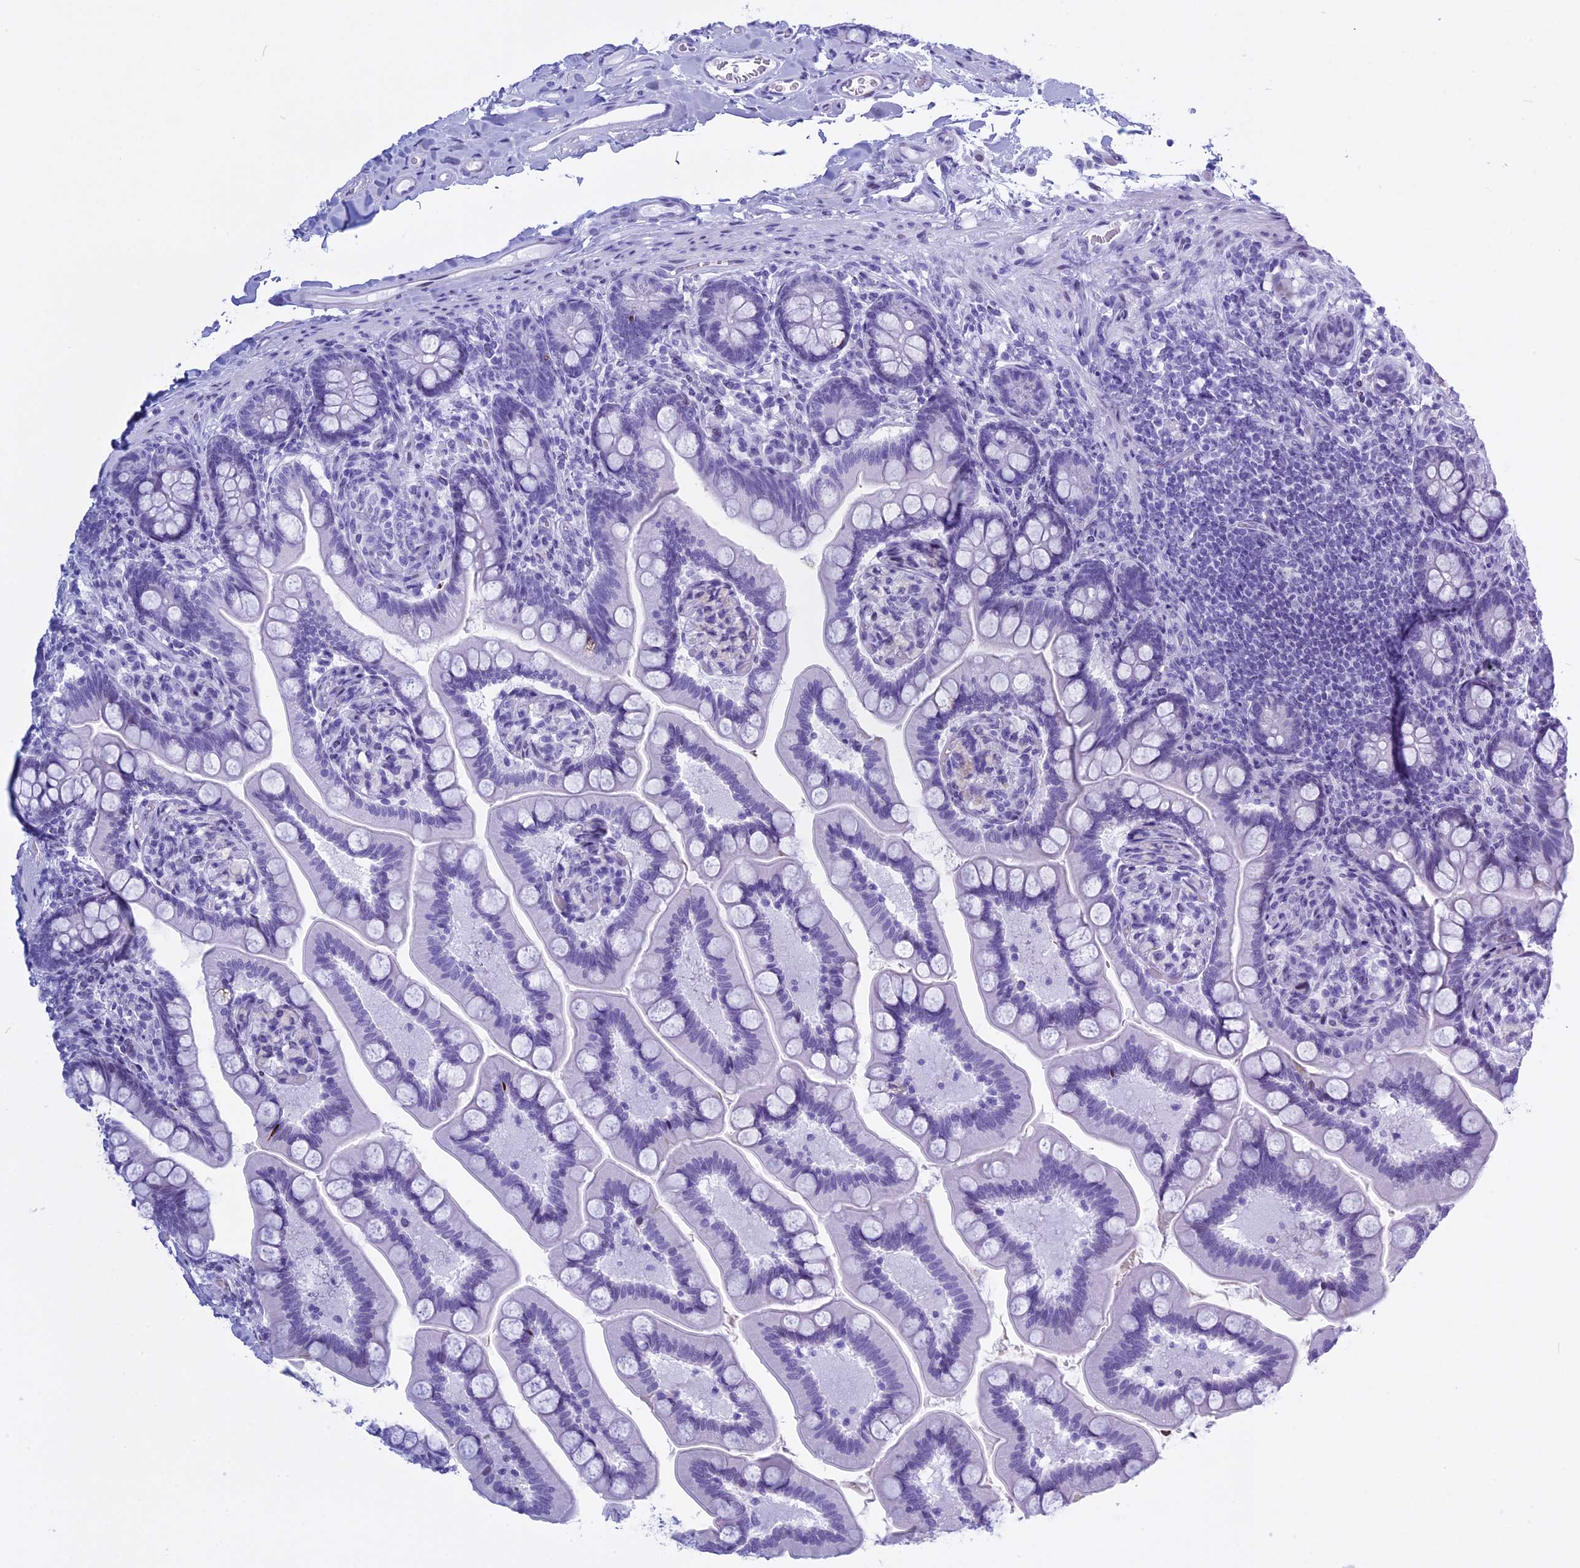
{"staining": {"intensity": "negative", "quantity": "none", "location": "none"}, "tissue": "small intestine", "cell_type": "Glandular cells", "image_type": "normal", "snomed": [{"axis": "morphology", "description": "Normal tissue, NOS"}, {"axis": "topography", "description": "Small intestine"}], "caption": "Immunohistochemistry histopathology image of benign human small intestine stained for a protein (brown), which reveals no positivity in glandular cells.", "gene": "KCTD21", "patient": {"sex": "female", "age": 64}}